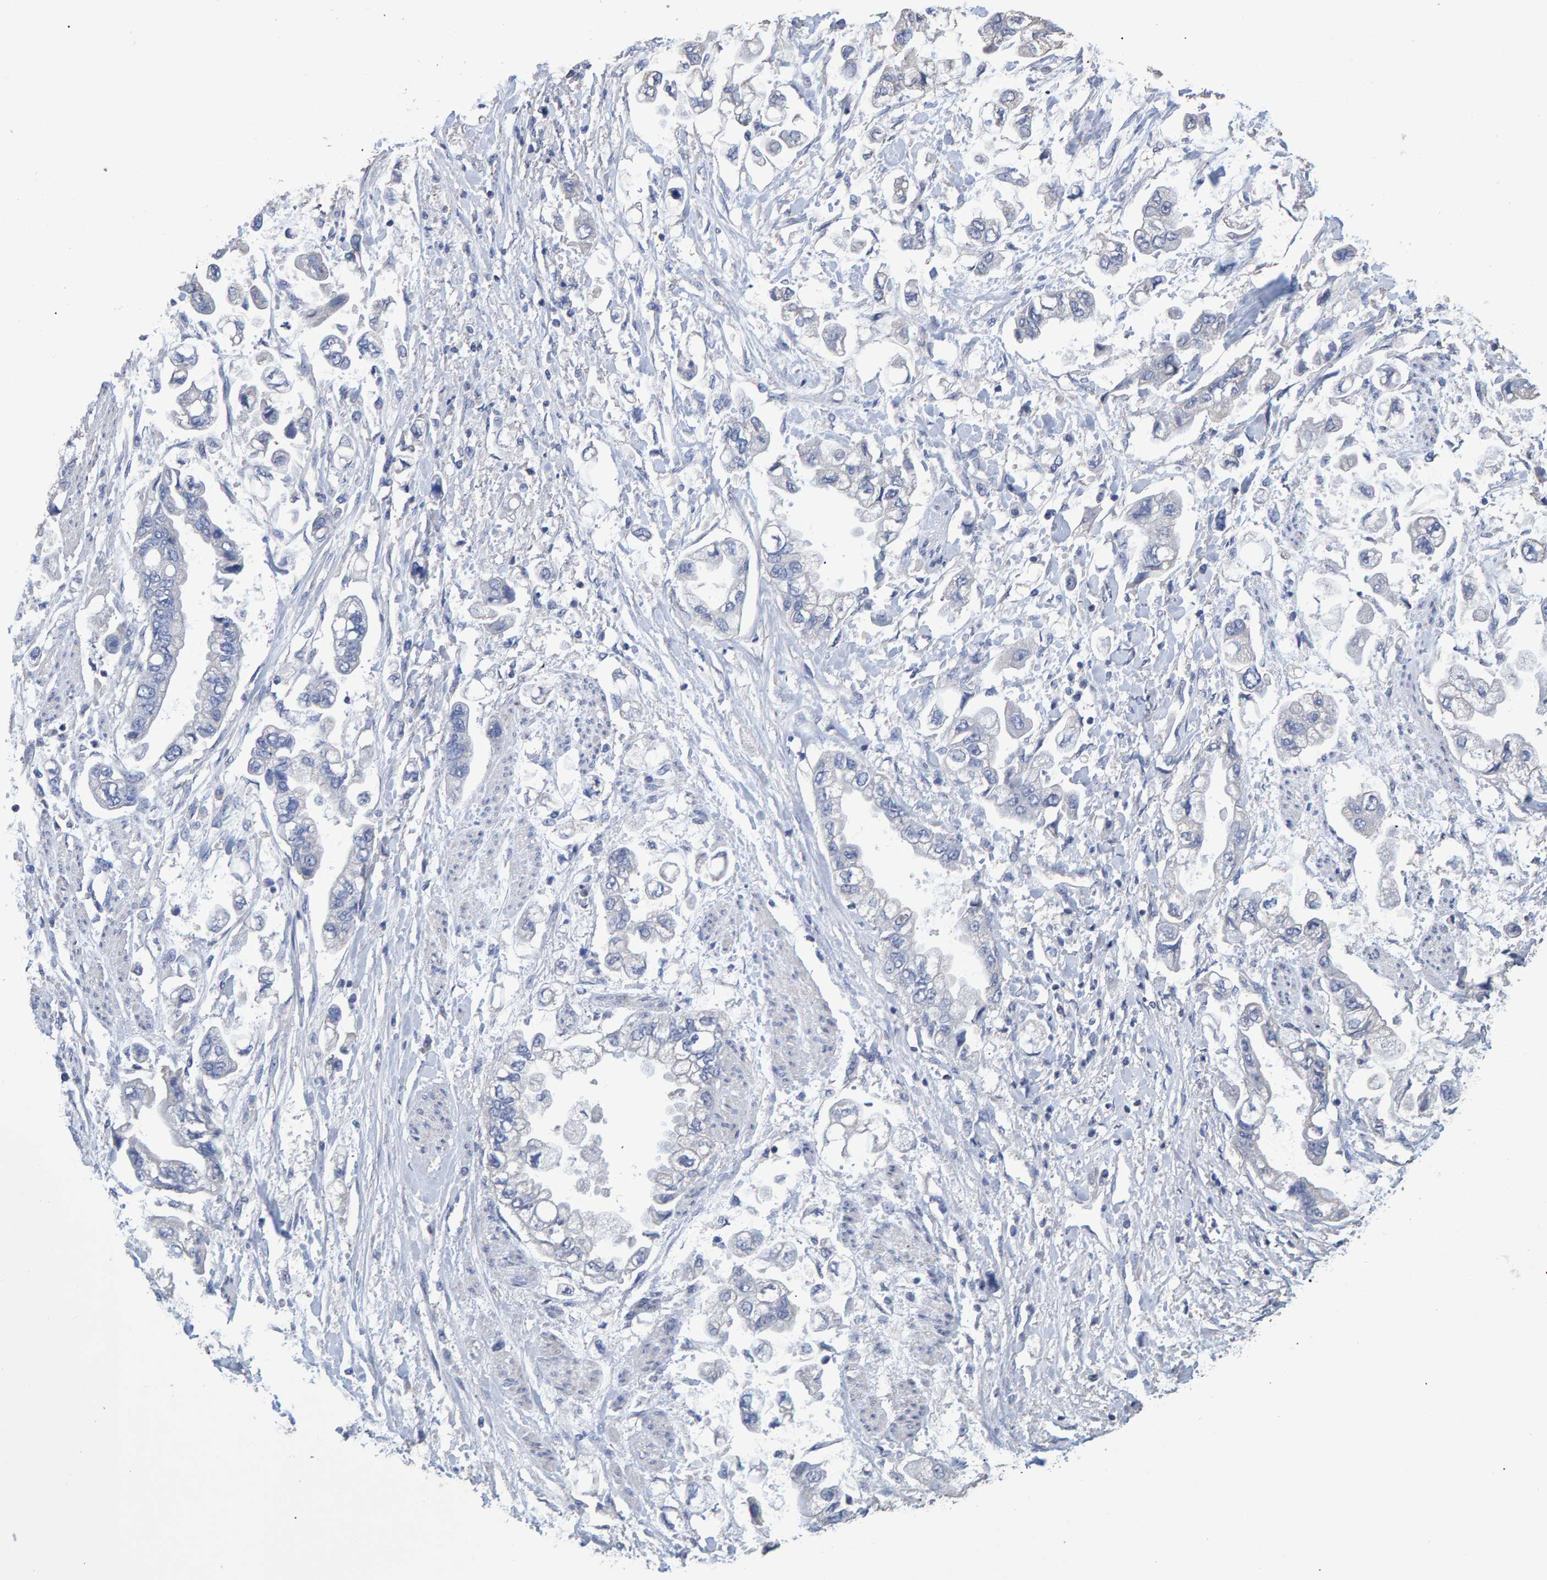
{"staining": {"intensity": "negative", "quantity": "none", "location": "none"}, "tissue": "stomach cancer", "cell_type": "Tumor cells", "image_type": "cancer", "snomed": [{"axis": "morphology", "description": "Normal tissue, NOS"}, {"axis": "morphology", "description": "Adenocarcinoma, NOS"}, {"axis": "topography", "description": "Stomach"}], "caption": "An immunohistochemistry (IHC) histopathology image of adenocarcinoma (stomach) is shown. There is no staining in tumor cells of adenocarcinoma (stomach). Brightfield microscopy of immunohistochemistry (IHC) stained with DAB (3,3'-diaminobenzidine) (brown) and hematoxylin (blue), captured at high magnification.", "gene": "HEMGN", "patient": {"sex": "male", "age": 62}}